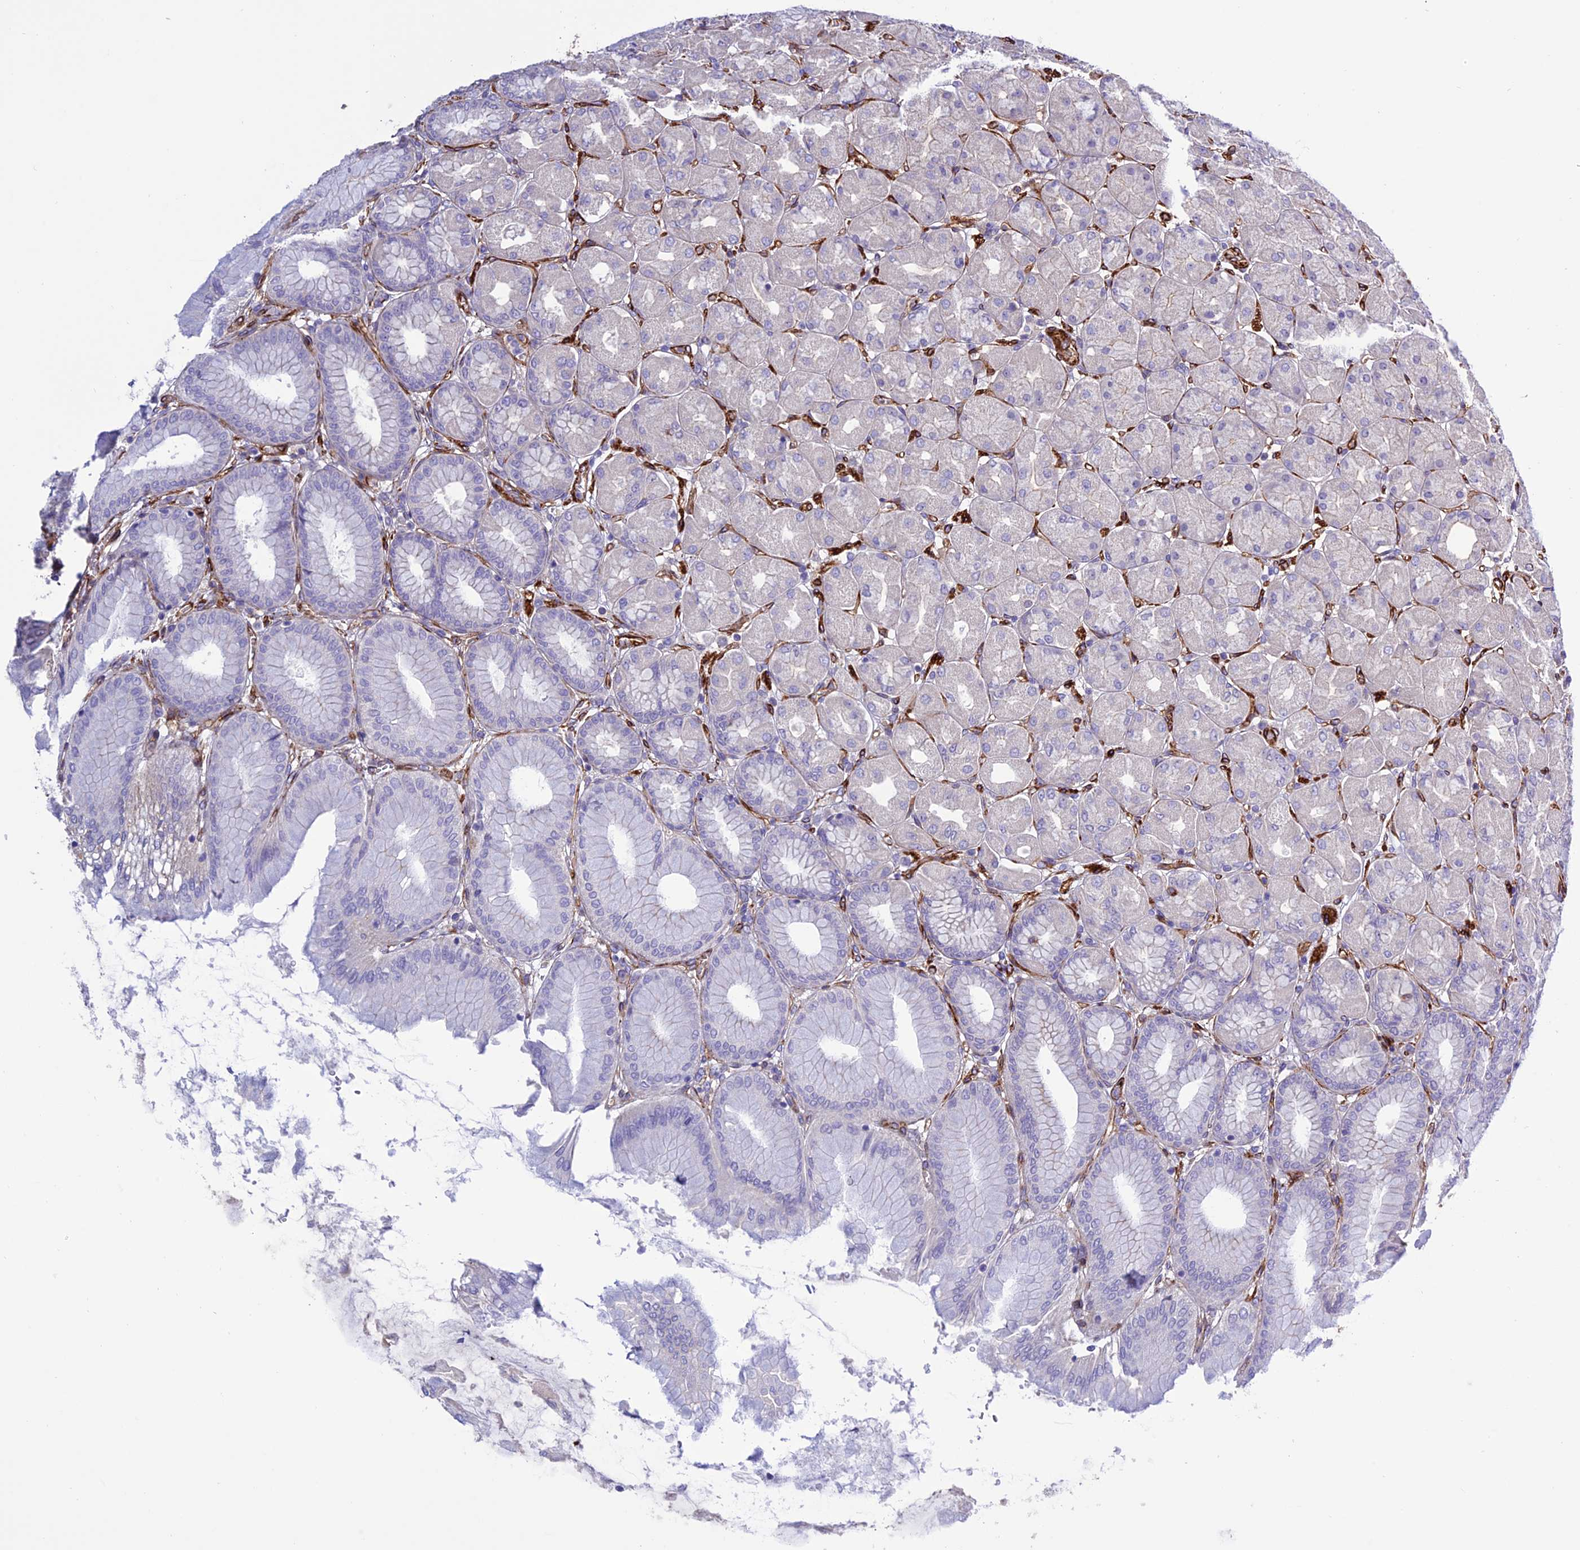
{"staining": {"intensity": "weak", "quantity": "25%-75%", "location": "cytoplasmic/membranous"}, "tissue": "stomach", "cell_type": "Glandular cells", "image_type": "normal", "snomed": [{"axis": "morphology", "description": "Normal tissue, NOS"}, {"axis": "topography", "description": "Stomach, upper"}], "caption": "Immunohistochemistry of benign human stomach exhibits low levels of weak cytoplasmic/membranous positivity in approximately 25%-75% of glandular cells.", "gene": "REX1BD", "patient": {"sex": "female", "age": 56}}